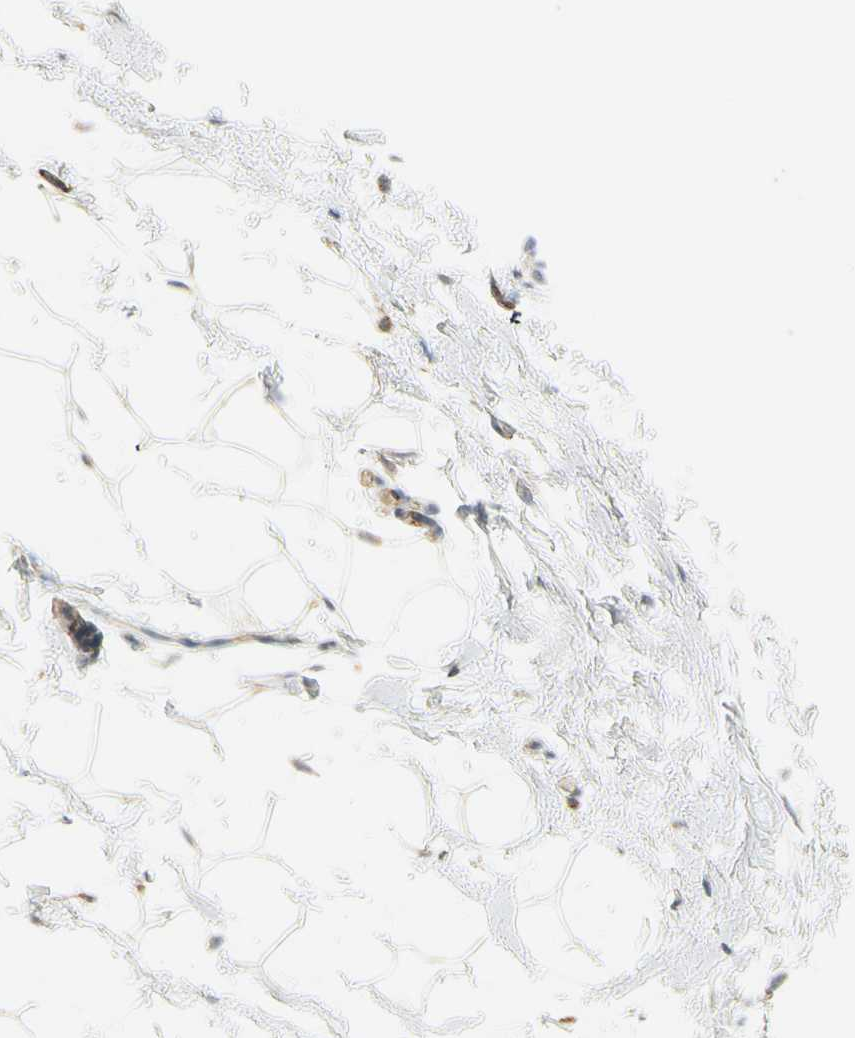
{"staining": {"intensity": "weak", "quantity": ">75%", "location": "cytoplasmic/membranous"}, "tissue": "adipose tissue", "cell_type": "Adipocytes", "image_type": "normal", "snomed": [{"axis": "morphology", "description": "Normal tissue, NOS"}, {"axis": "topography", "description": "Breast"}], "caption": "About >75% of adipocytes in normal human adipose tissue reveal weak cytoplasmic/membranous protein positivity as visualized by brown immunohistochemical staining.", "gene": "EPHB3", "patient": {"sex": "female", "age": 45}}